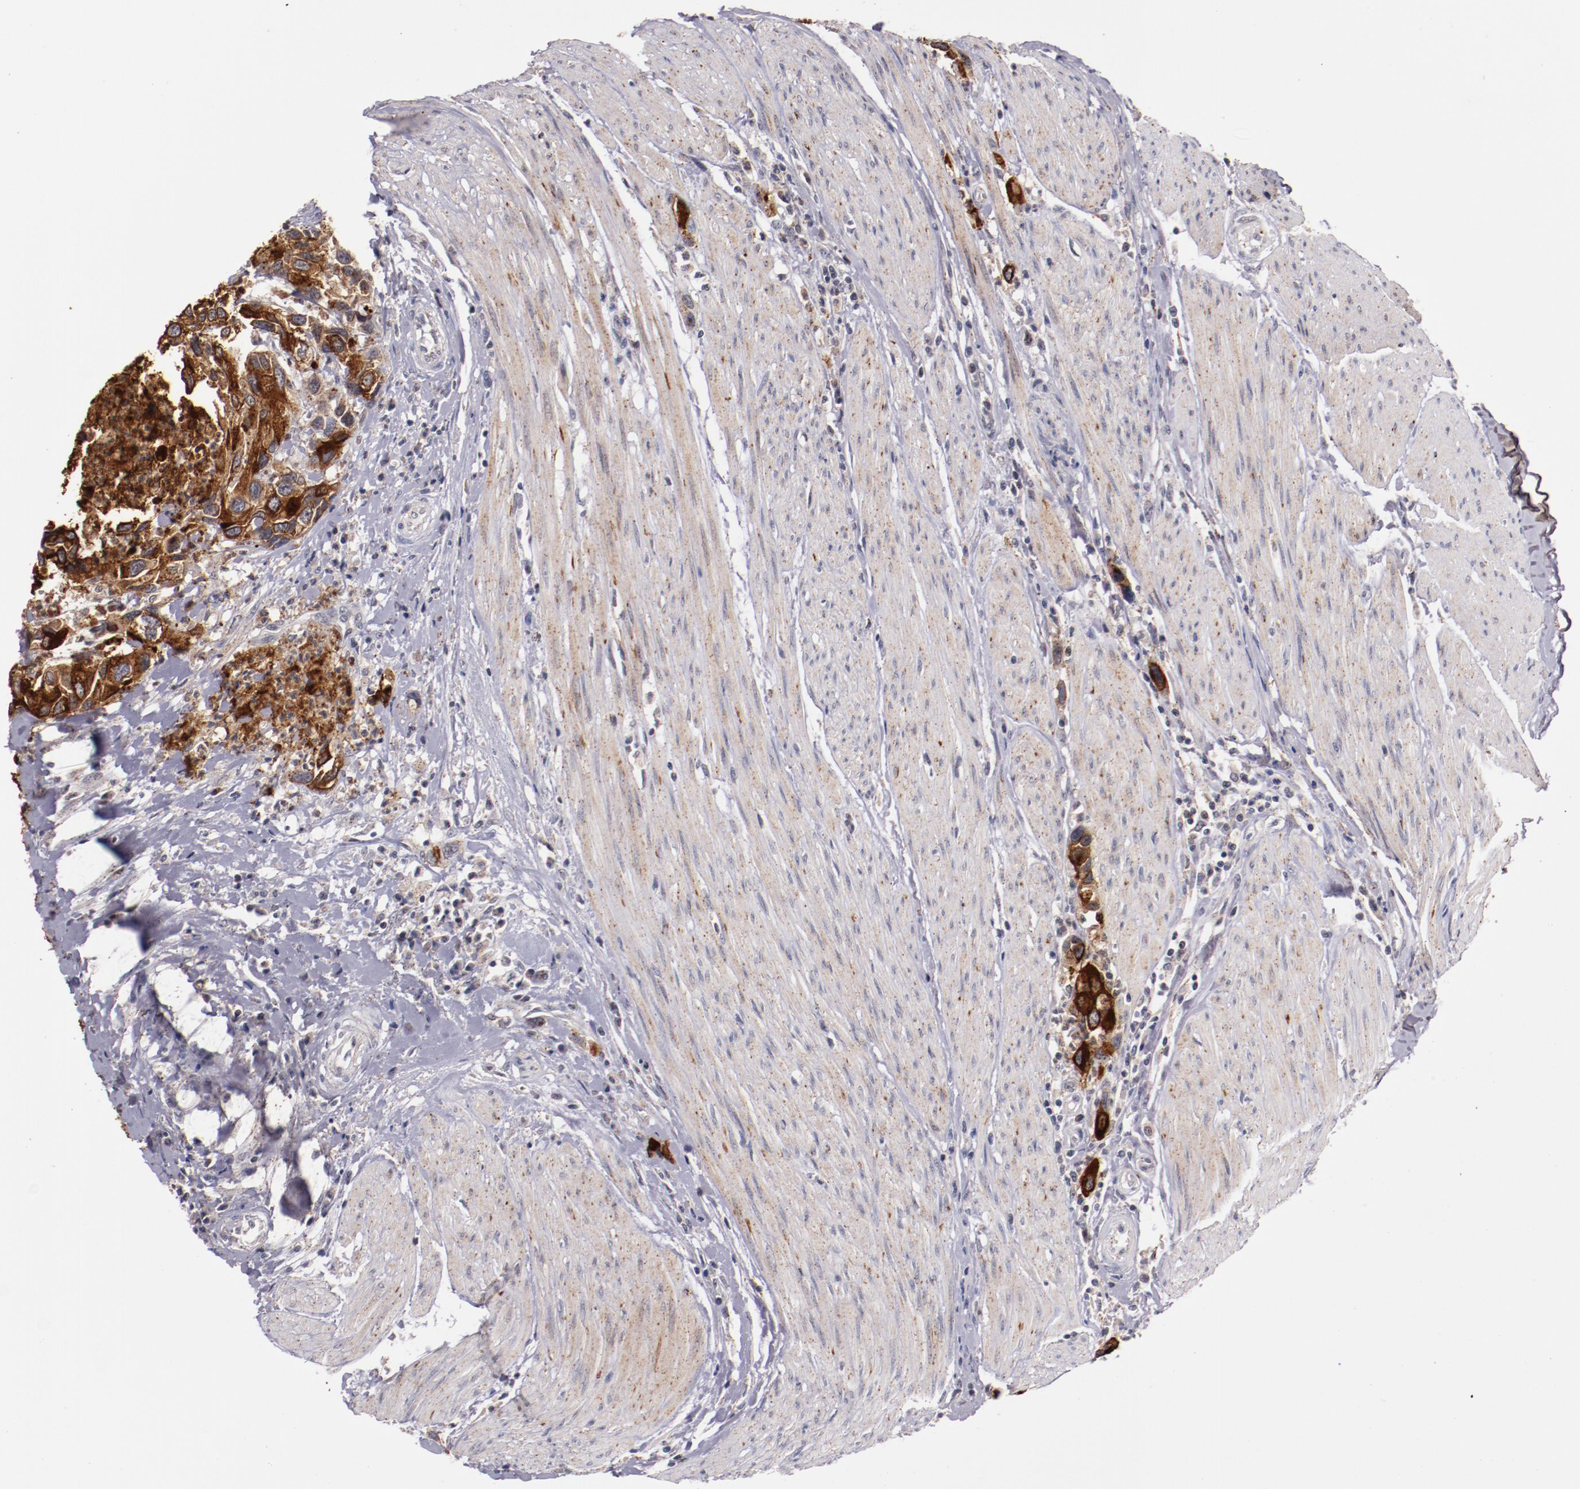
{"staining": {"intensity": "strong", "quantity": ">75%", "location": "cytoplasmic/membranous"}, "tissue": "urothelial cancer", "cell_type": "Tumor cells", "image_type": "cancer", "snomed": [{"axis": "morphology", "description": "Urothelial carcinoma, High grade"}, {"axis": "topography", "description": "Urinary bladder"}], "caption": "A brown stain labels strong cytoplasmic/membranous positivity of a protein in urothelial cancer tumor cells.", "gene": "SYP", "patient": {"sex": "male", "age": 66}}